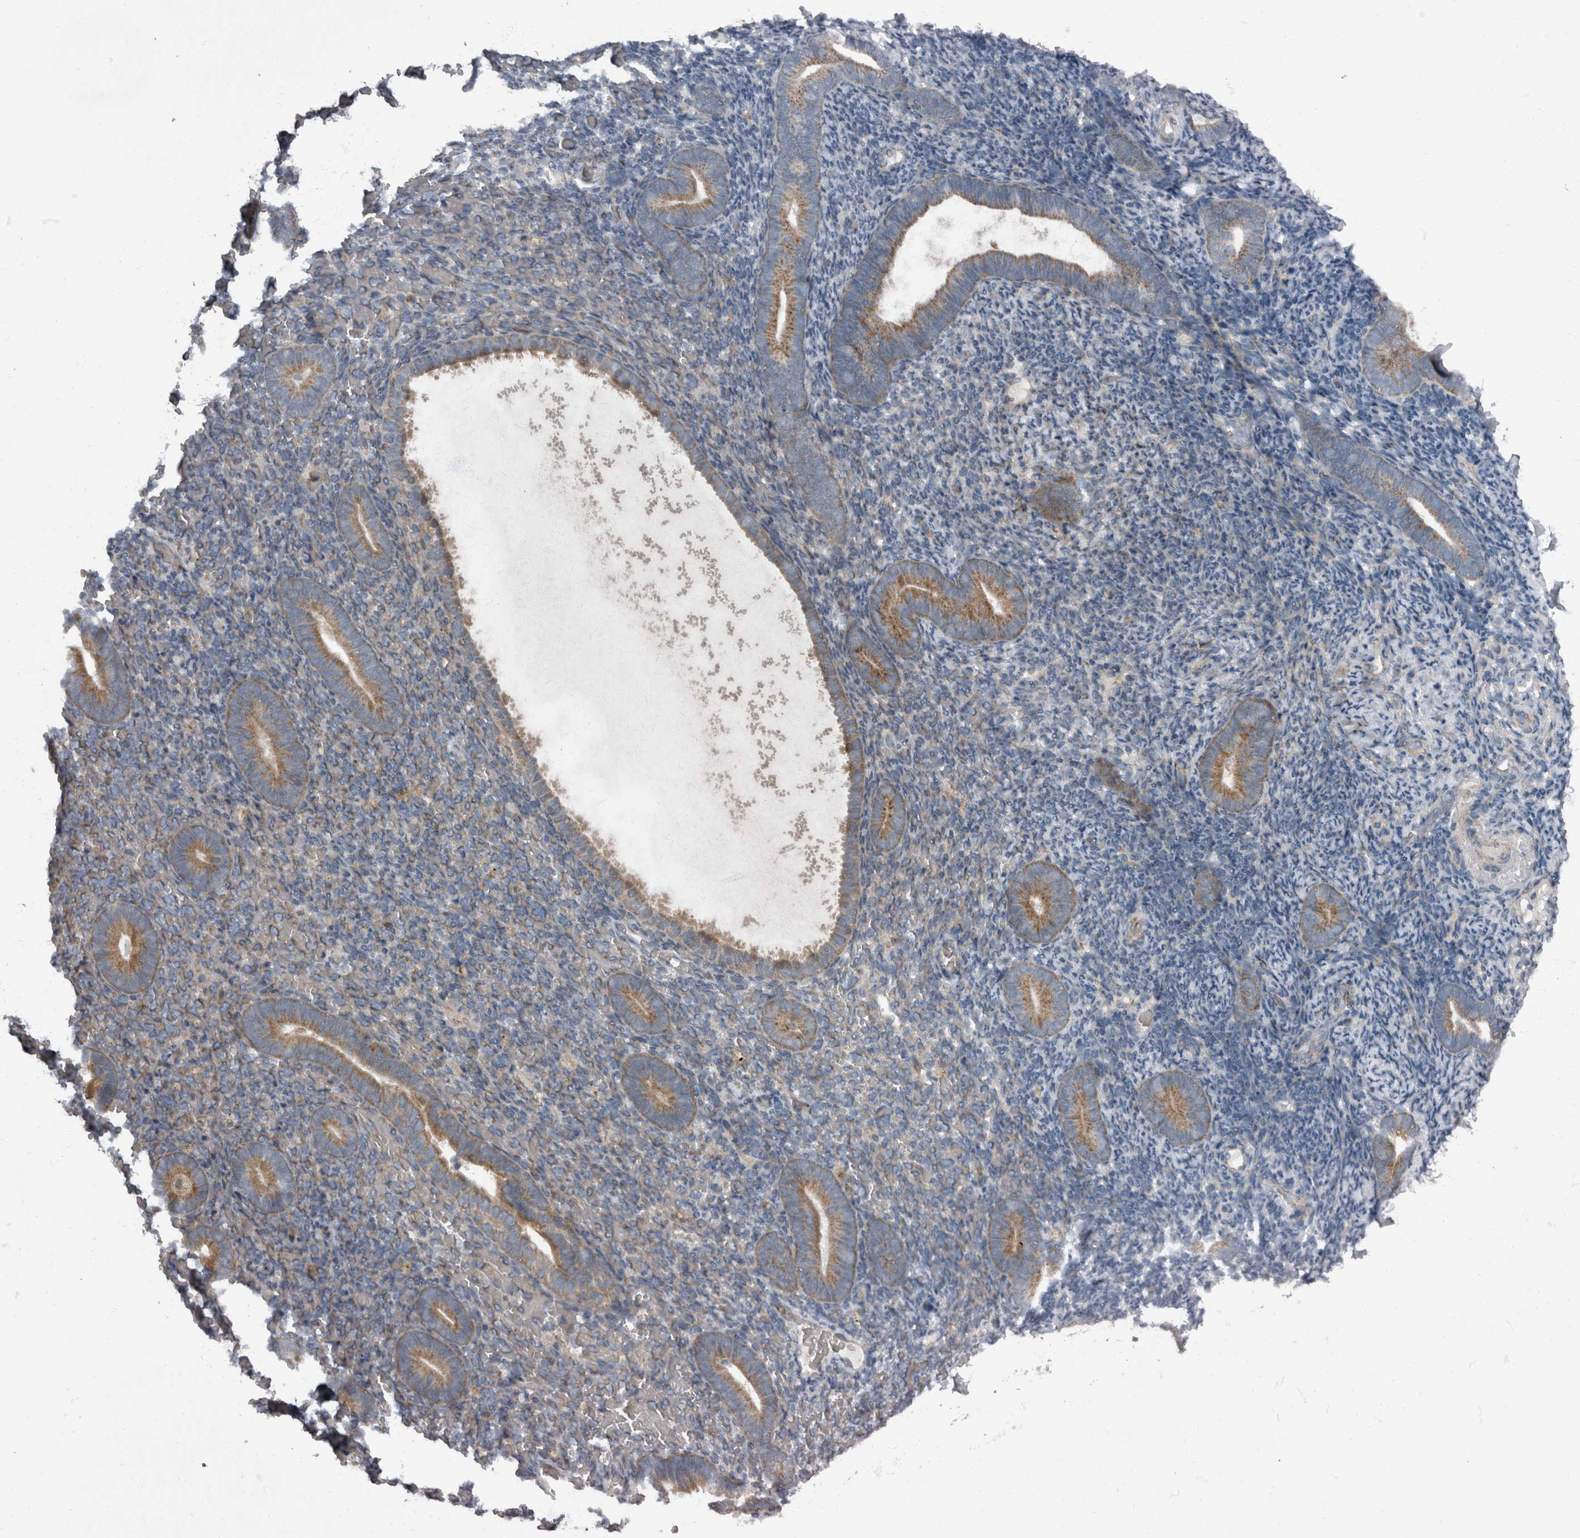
{"staining": {"intensity": "weak", "quantity": "<25%", "location": "cytoplasmic/membranous"}, "tissue": "endometrium", "cell_type": "Cells in endometrial stroma", "image_type": "normal", "snomed": [{"axis": "morphology", "description": "Normal tissue, NOS"}, {"axis": "topography", "description": "Endometrium"}], "caption": "A micrograph of endometrium stained for a protein shows no brown staining in cells in endometrial stroma.", "gene": "RABGGTB", "patient": {"sex": "female", "age": 51}}